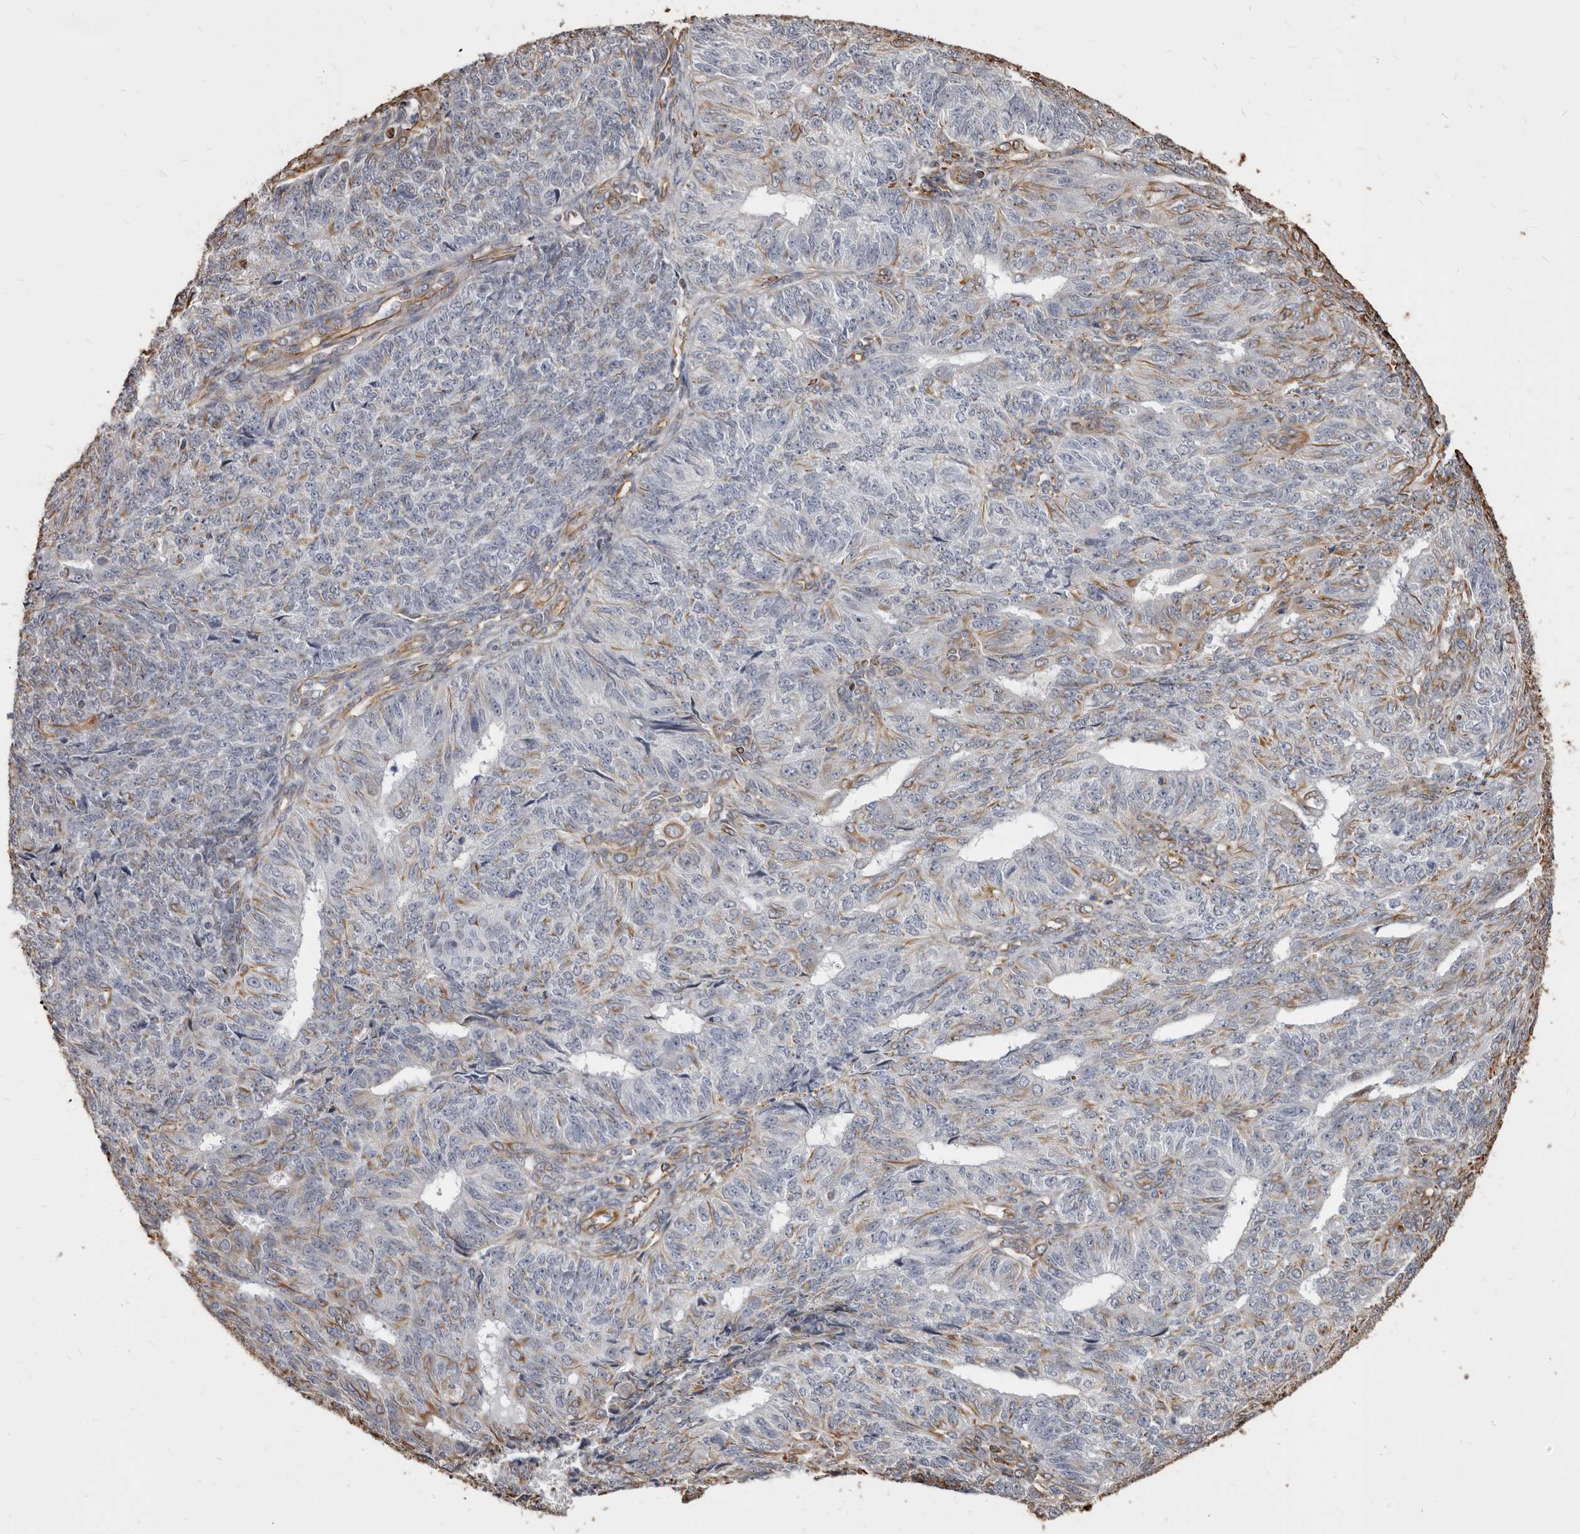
{"staining": {"intensity": "moderate", "quantity": "<25%", "location": "cytoplasmic/membranous"}, "tissue": "endometrial cancer", "cell_type": "Tumor cells", "image_type": "cancer", "snomed": [{"axis": "morphology", "description": "Adenocarcinoma, NOS"}, {"axis": "topography", "description": "Endometrium"}], "caption": "This image exhibits adenocarcinoma (endometrial) stained with immunohistochemistry (IHC) to label a protein in brown. The cytoplasmic/membranous of tumor cells show moderate positivity for the protein. Nuclei are counter-stained blue.", "gene": "MTURN", "patient": {"sex": "female", "age": 32}}